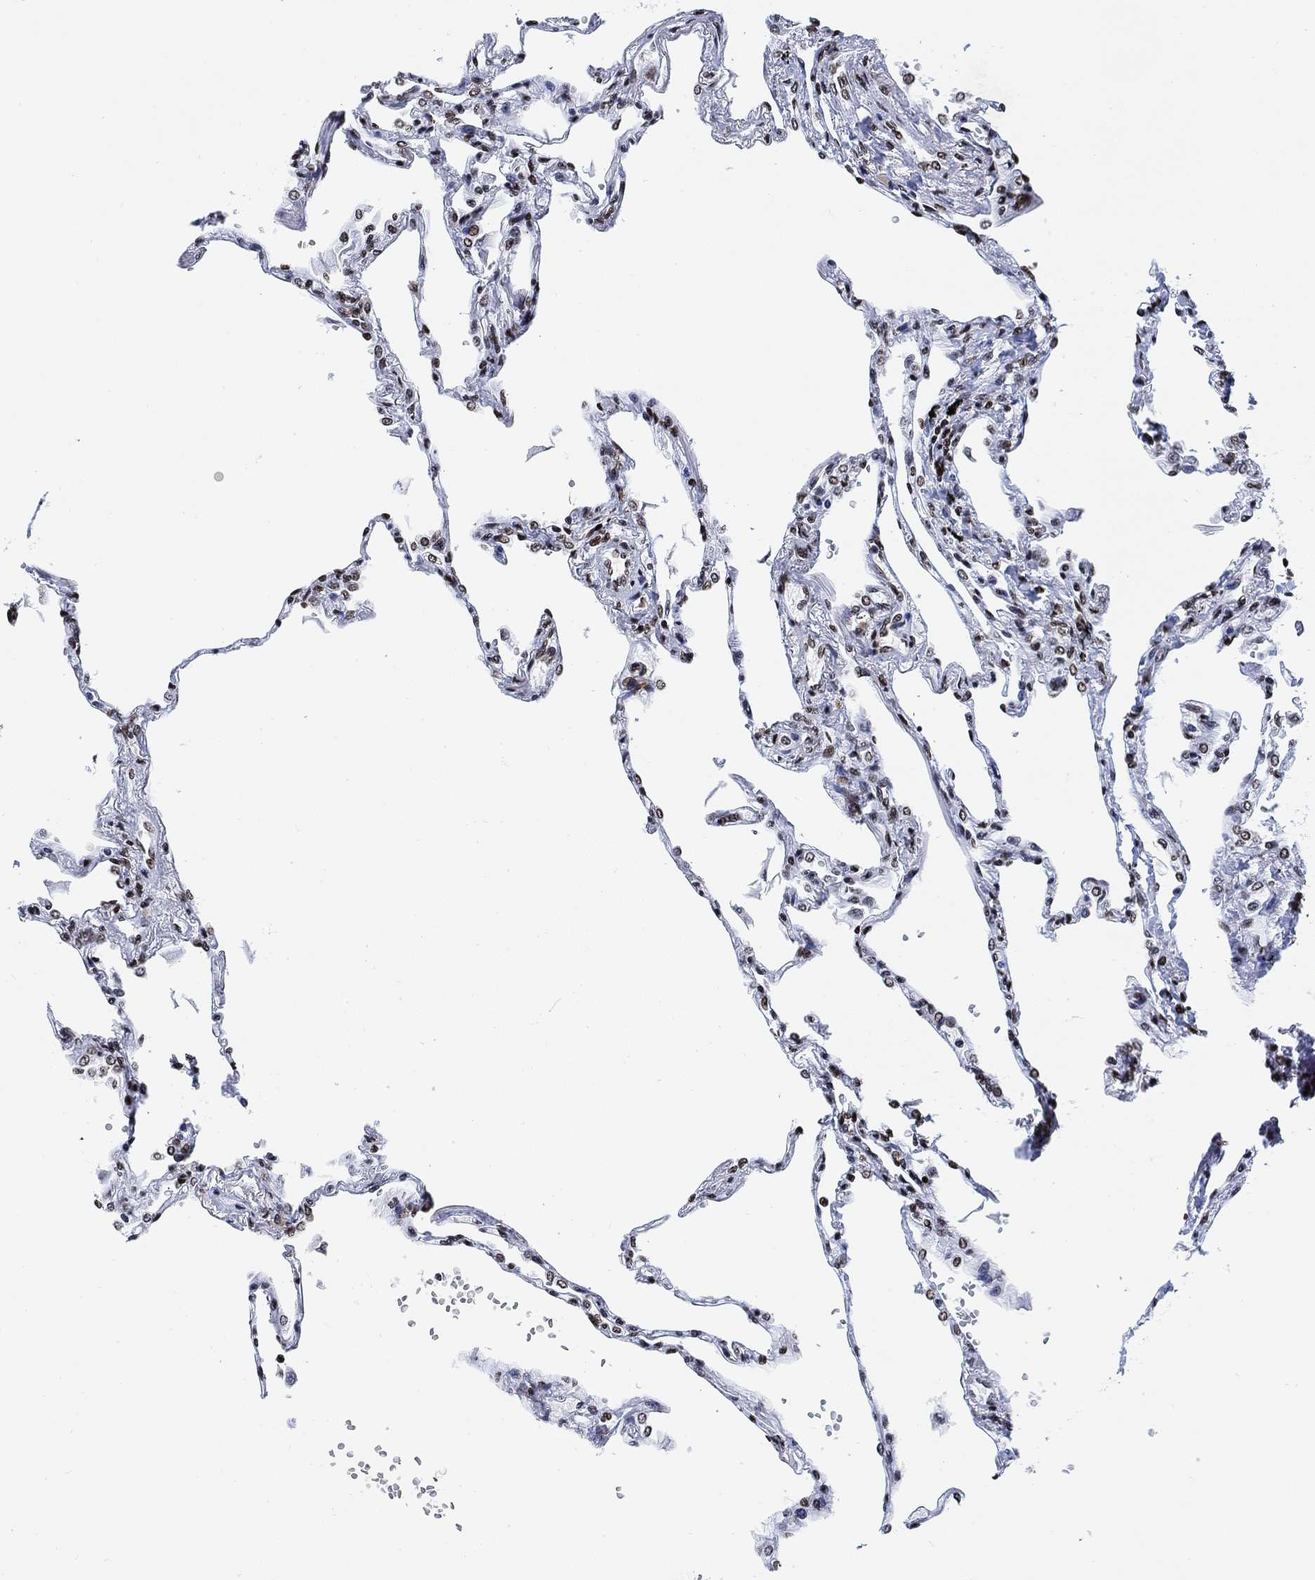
{"staining": {"intensity": "strong", "quantity": "<25%", "location": "nuclear"}, "tissue": "lung", "cell_type": "Alveolar cells", "image_type": "normal", "snomed": [{"axis": "morphology", "description": "Normal tissue, NOS"}, {"axis": "topography", "description": "Lung"}], "caption": "Alveolar cells display medium levels of strong nuclear expression in approximately <25% of cells in benign lung.", "gene": "H1", "patient": {"sex": "male", "age": 78}}